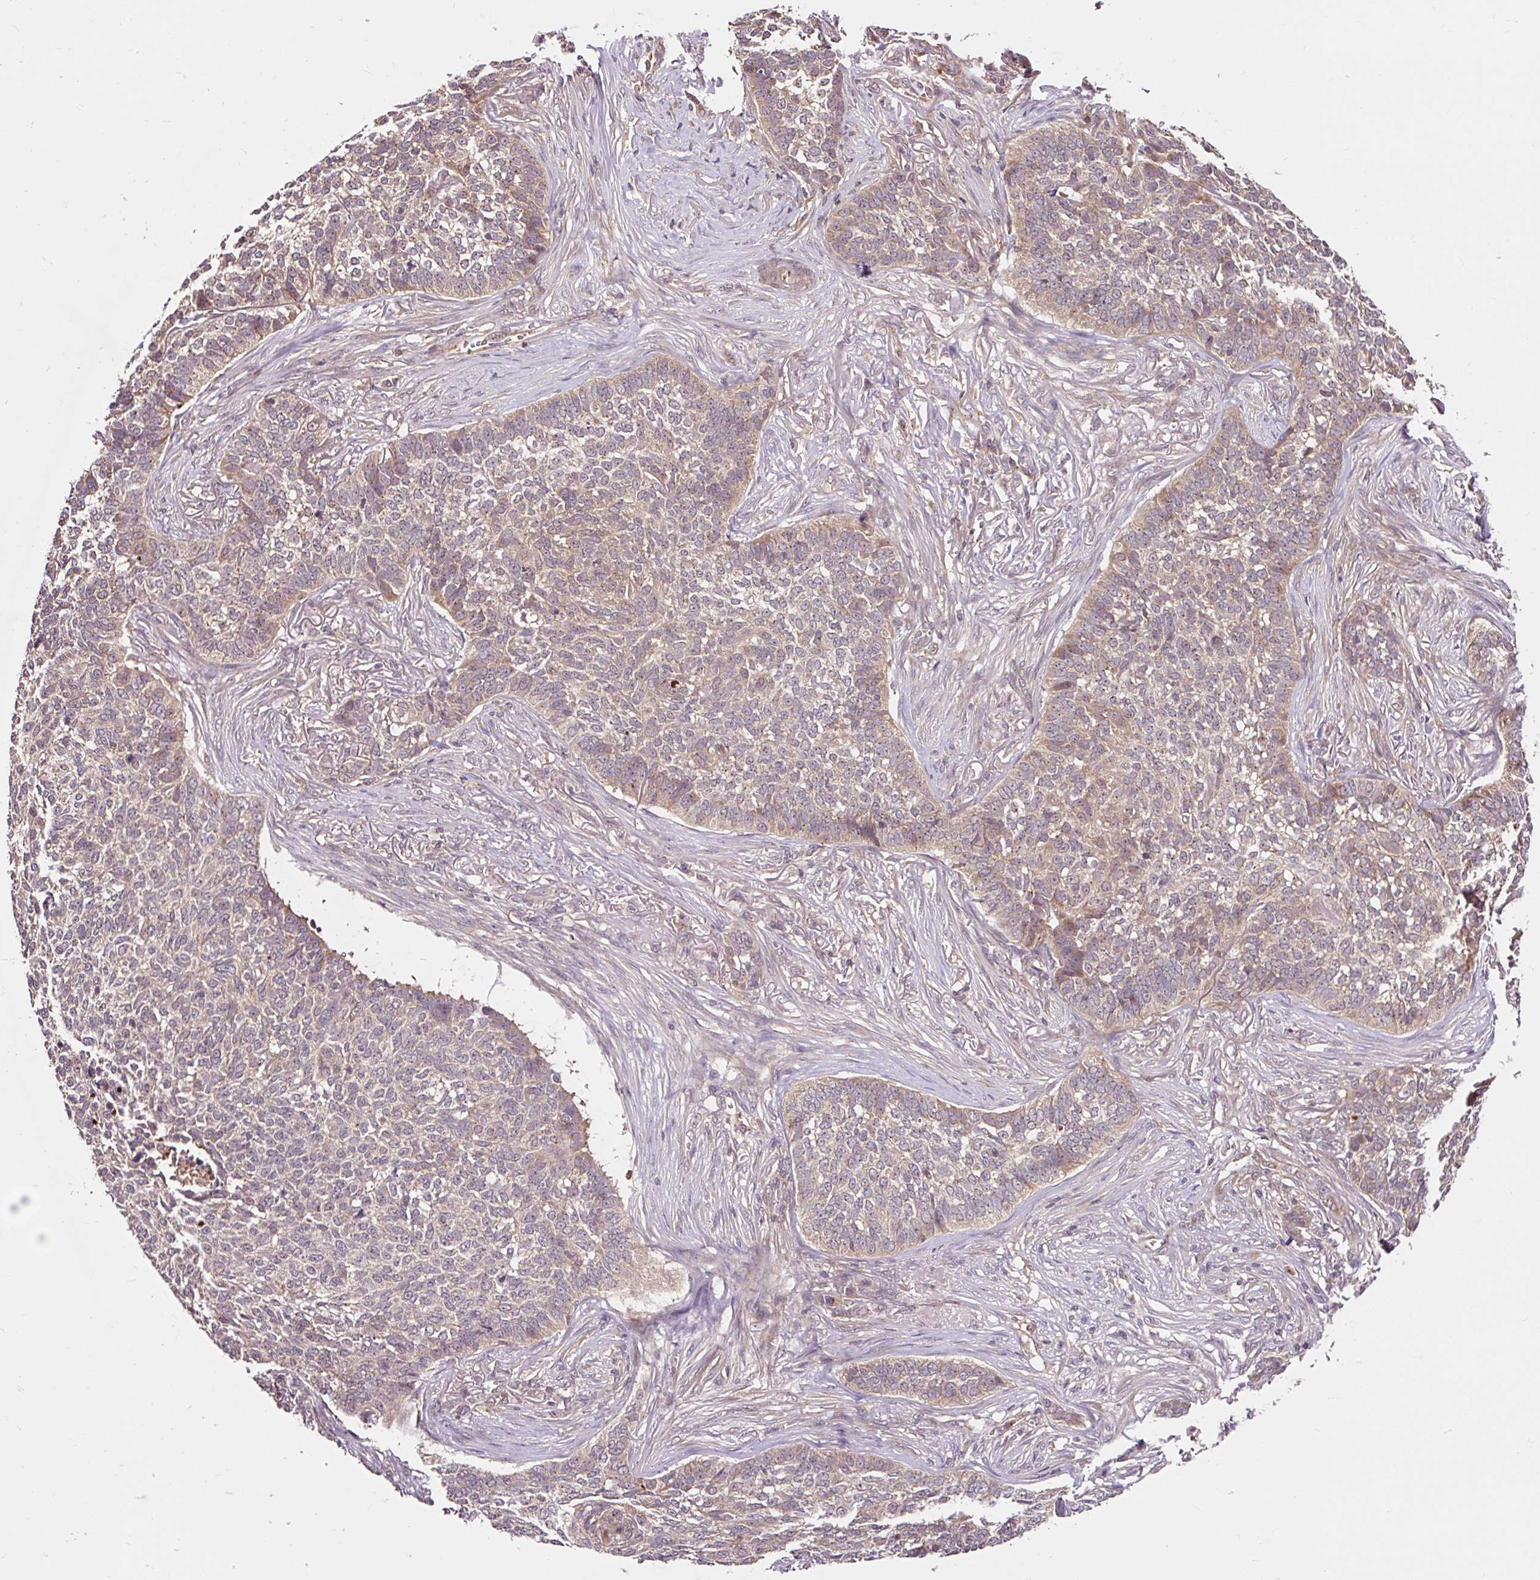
{"staining": {"intensity": "moderate", "quantity": "25%-75%", "location": "cytoplasmic/membranous"}, "tissue": "skin cancer", "cell_type": "Tumor cells", "image_type": "cancer", "snomed": [{"axis": "morphology", "description": "Basal cell carcinoma"}, {"axis": "topography", "description": "Skin"}], "caption": "Tumor cells show moderate cytoplasmic/membranous expression in about 25%-75% of cells in basal cell carcinoma (skin).", "gene": "MMS19", "patient": {"sex": "male", "age": 85}}